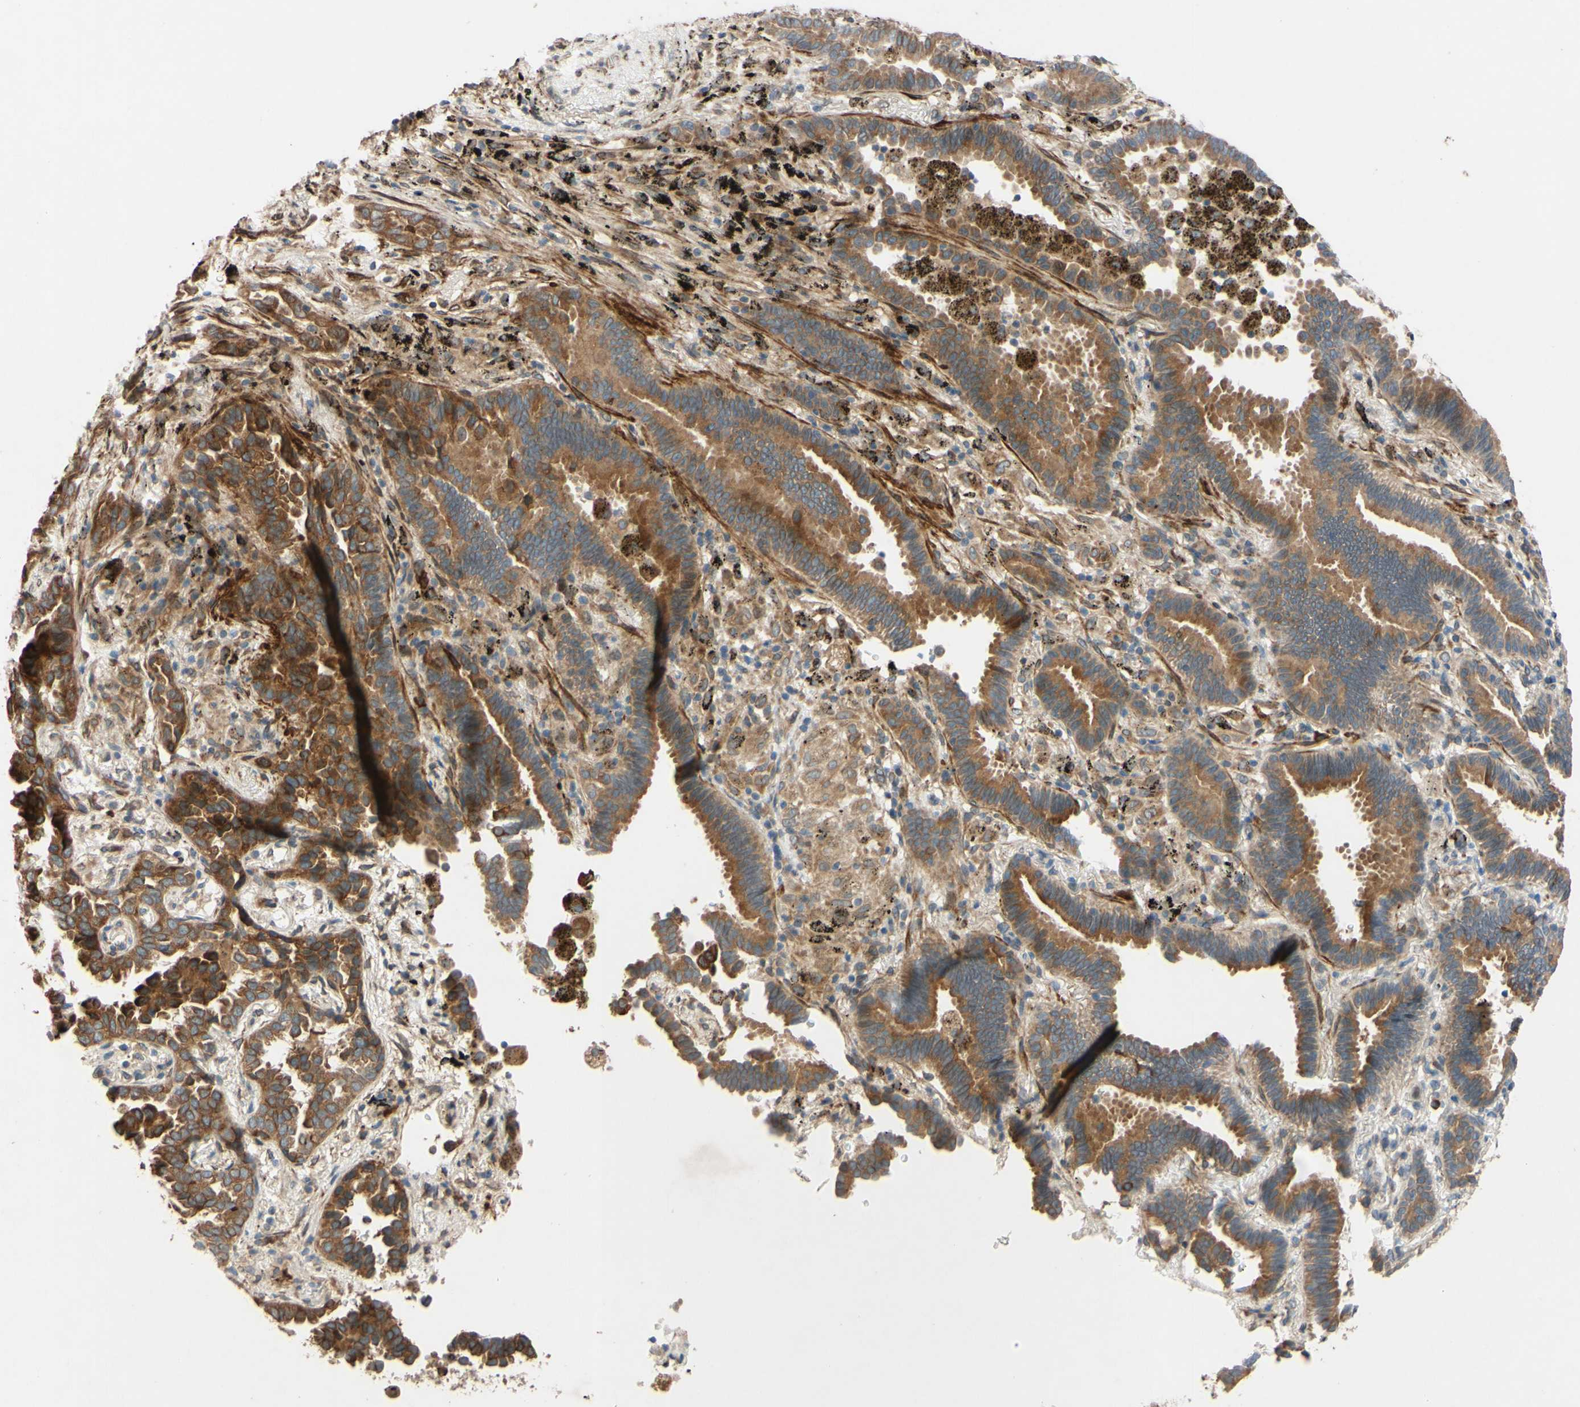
{"staining": {"intensity": "moderate", "quantity": "25%-75%", "location": "cytoplasmic/membranous,nuclear"}, "tissue": "lung cancer", "cell_type": "Tumor cells", "image_type": "cancer", "snomed": [{"axis": "morphology", "description": "Normal tissue, NOS"}, {"axis": "morphology", "description": "Adenocarcinoma, NOS"}, {"axis": "topography", "description": "Lung"}], "caption": "A histopathology image showing moderate cytoplasmic/membranous and nuclear staining in about 25%-75% of tumor cells in lung cancer (adenocarcinoma), as visualized by brown immunohistochemical staining.", "gene": "PTPRU", "patient": {"sex": "male", "age": 59}}